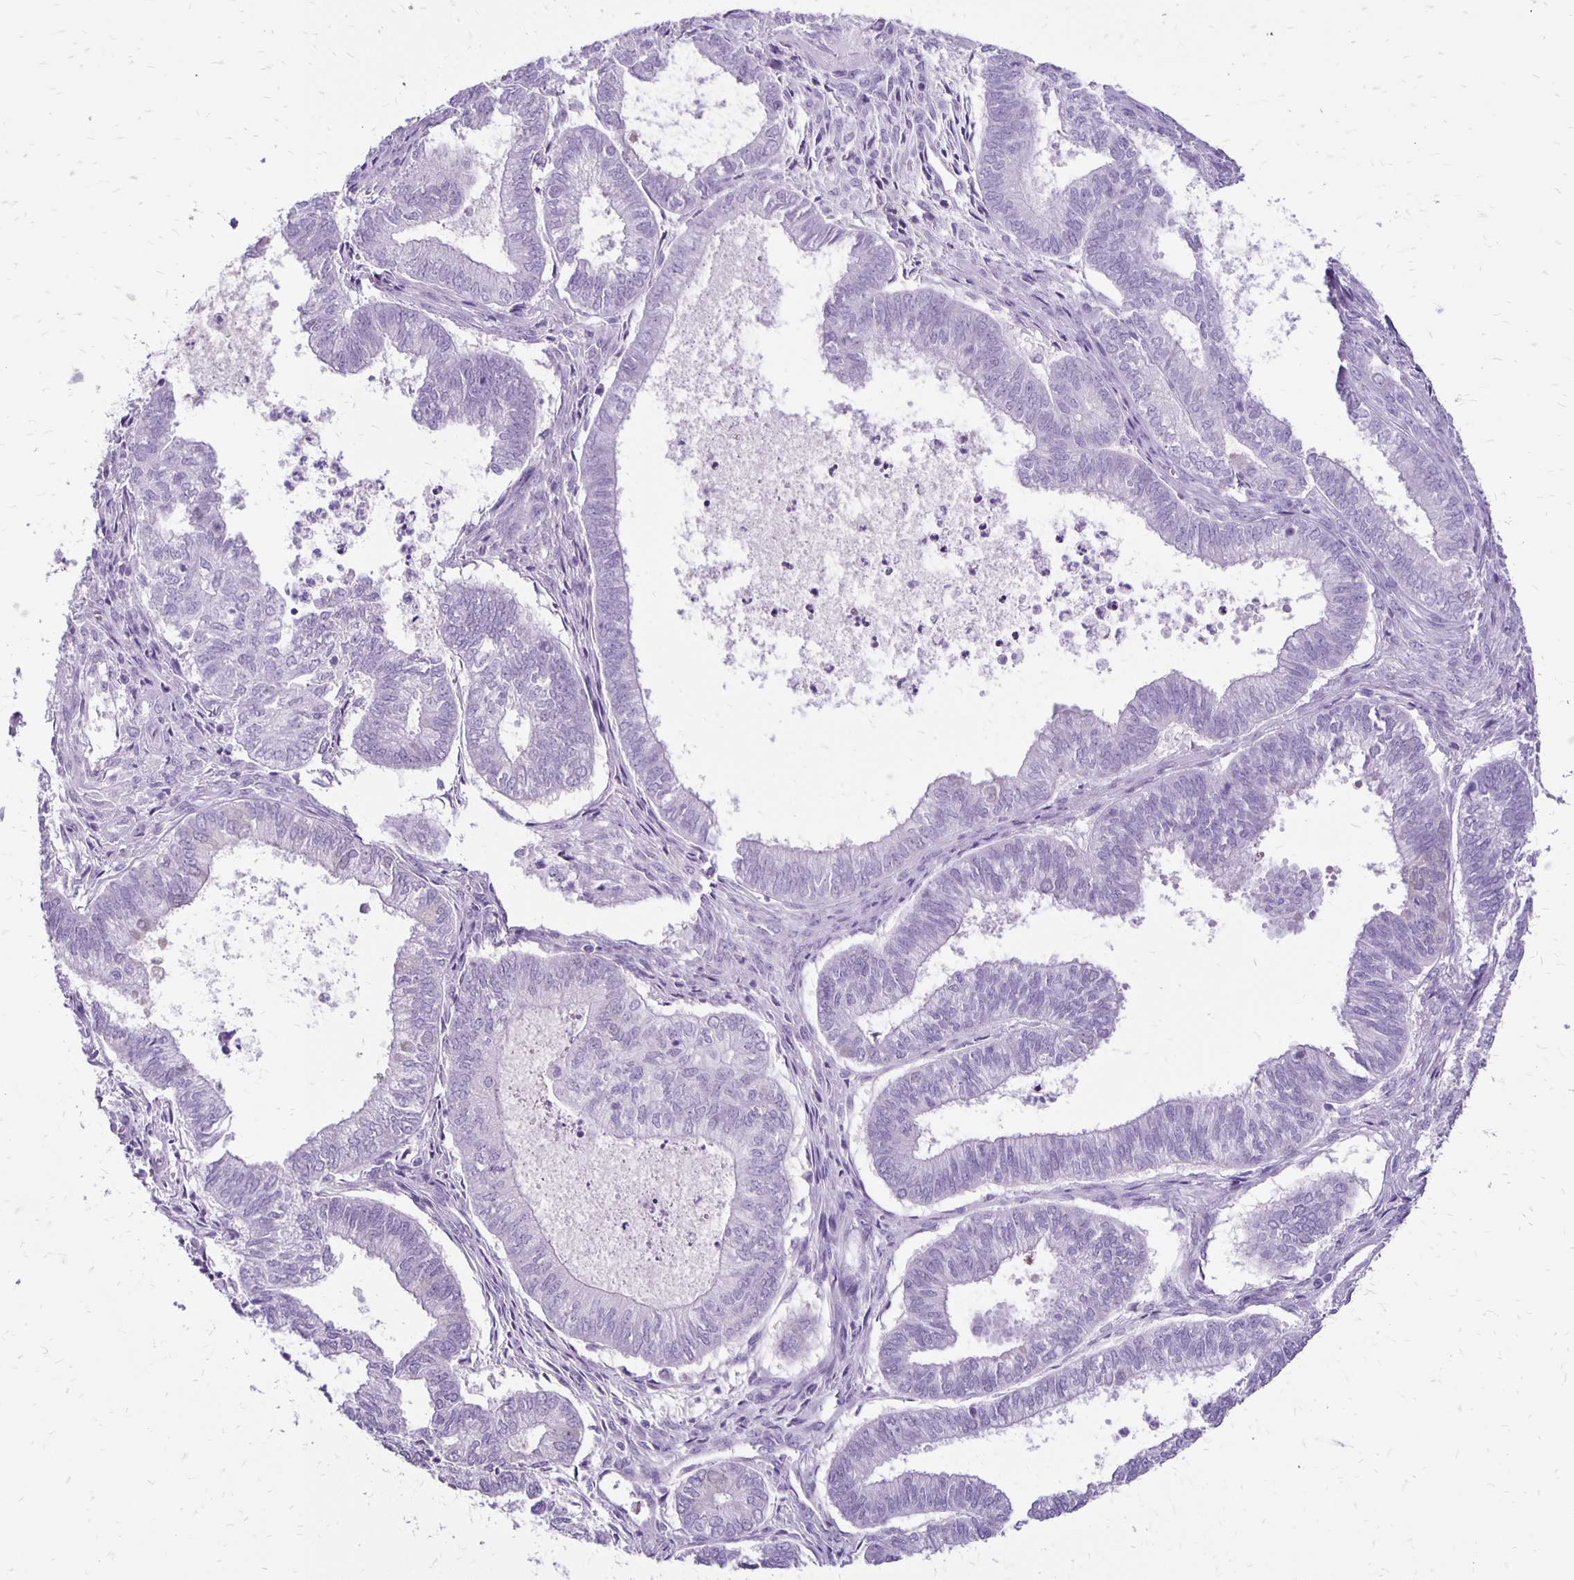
{"staining": {"intensity": "negative", "quantity": "none", "location": "none"}, "tissue": "ovarian cancer", "cell_type": "Tumor cells", "image_type": "cancer", "snomed": [{"axis": "morphology", "description": "Carcinoma, endometroid"}, {"axis": "topography", "description": "Ovary"}], "caption": "DAB (3,3'-diaminobenzidine) immunohistochemical staining of ovarian cancer shows no significant staining in tumor cells.", "gene": "ANKRD45", "patient": {"sex": "female", "age": 64}}